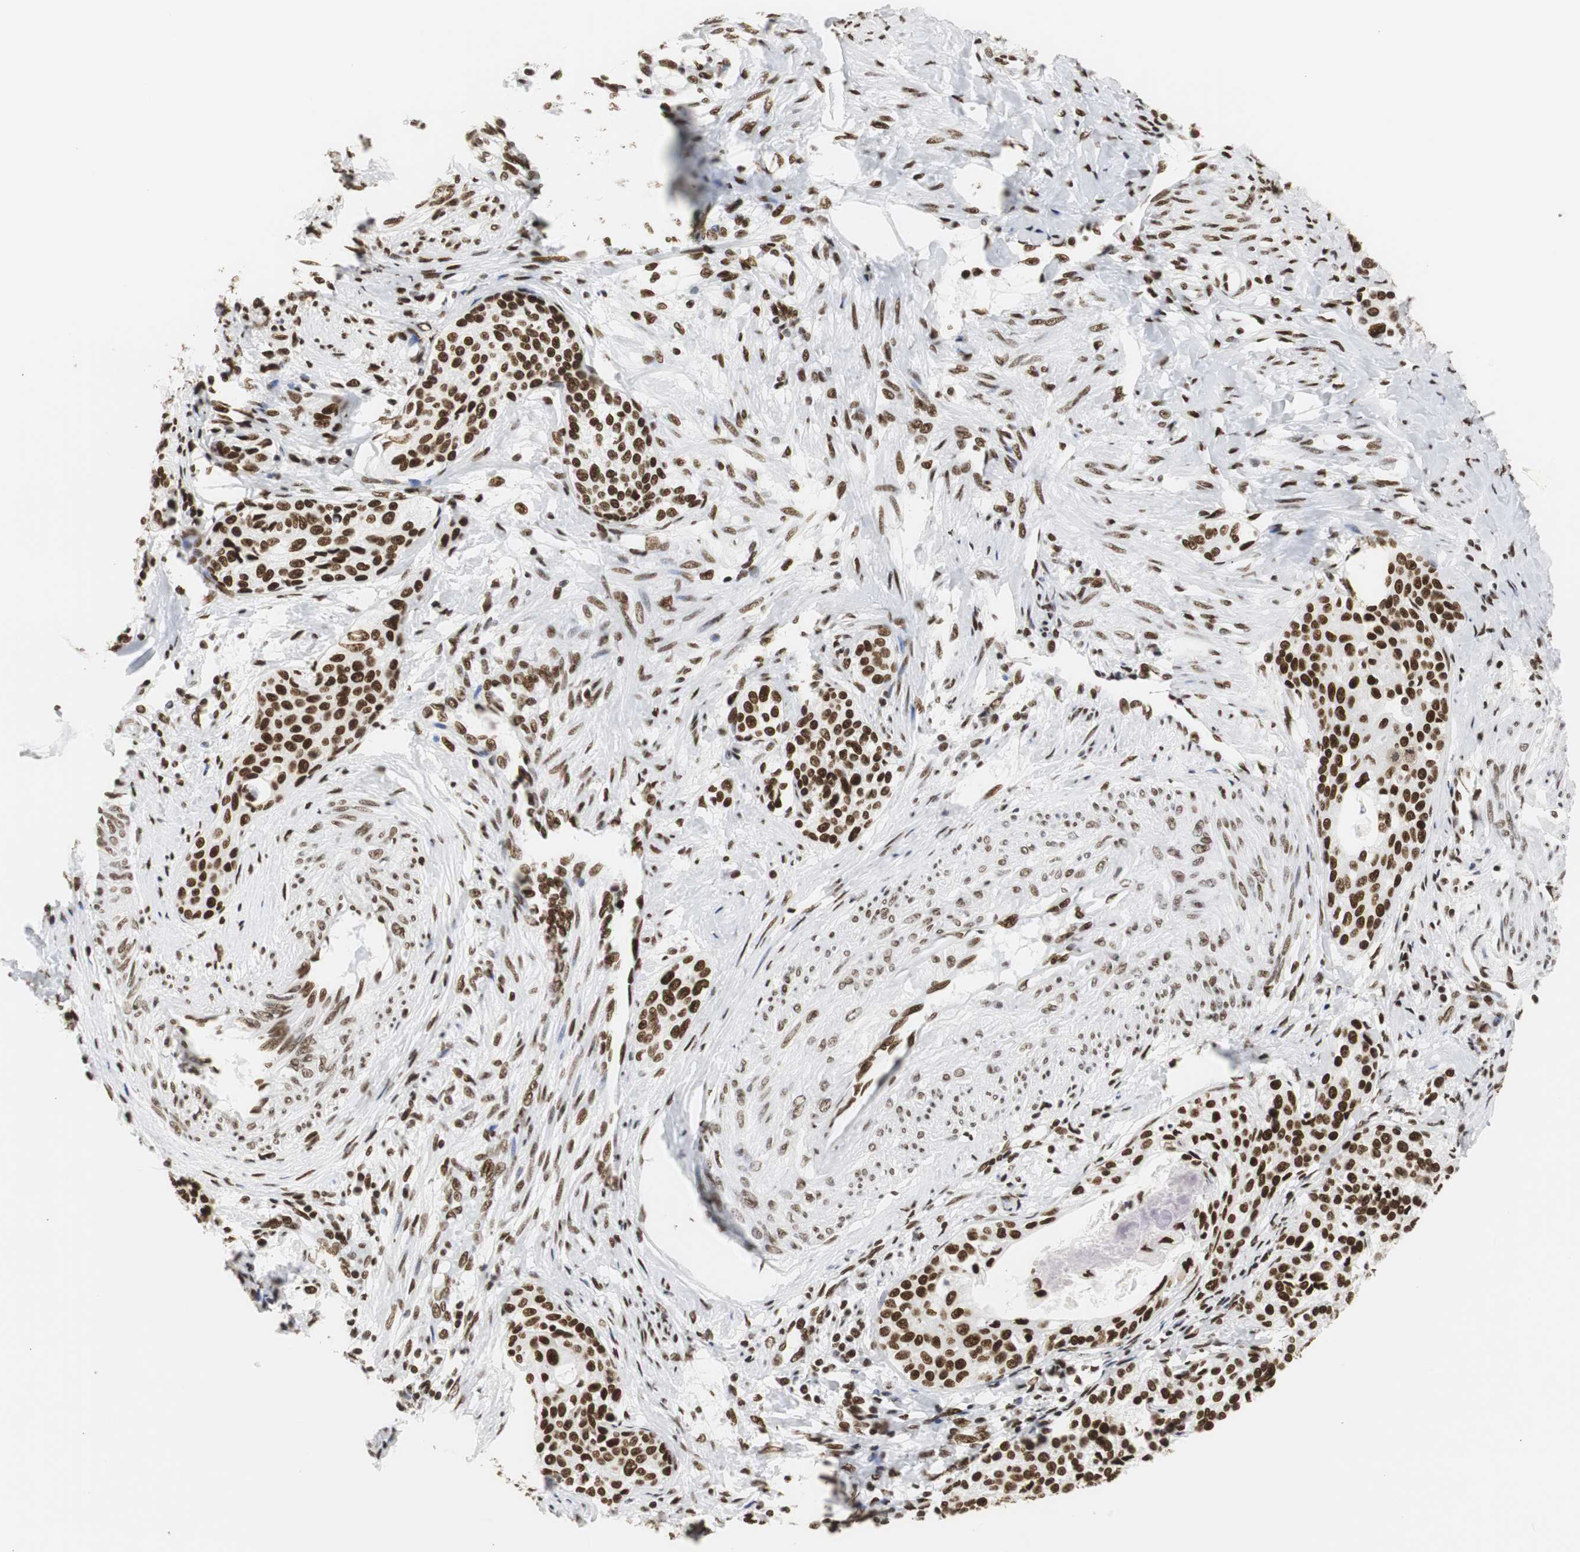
{"staining": {"intensity": "strong", "quantity": ">75%", "location": "nuclear"}, "tissue": "cervical cancer", "cell_type": "Tumor cells", "image_type": "cancer", "snomed": [{"axis": "morphology", "description": "Squamous cell carcinoma, NOS"}, {"axis": "morphology", "description": "Adenocarcinoma, NOS"}, {"axis": "topography", "description": "Cervix"}], "caption": "The photomicrograph reveals a brown stain indicating the presence of a protein in the nuclear of tumor cells in cervical cancer. The protein of interest is shown in brown color, while the nuclei are stained blue.", "gene": "HNRNPH2", "patient": {"sex": "female", "age": 52}}